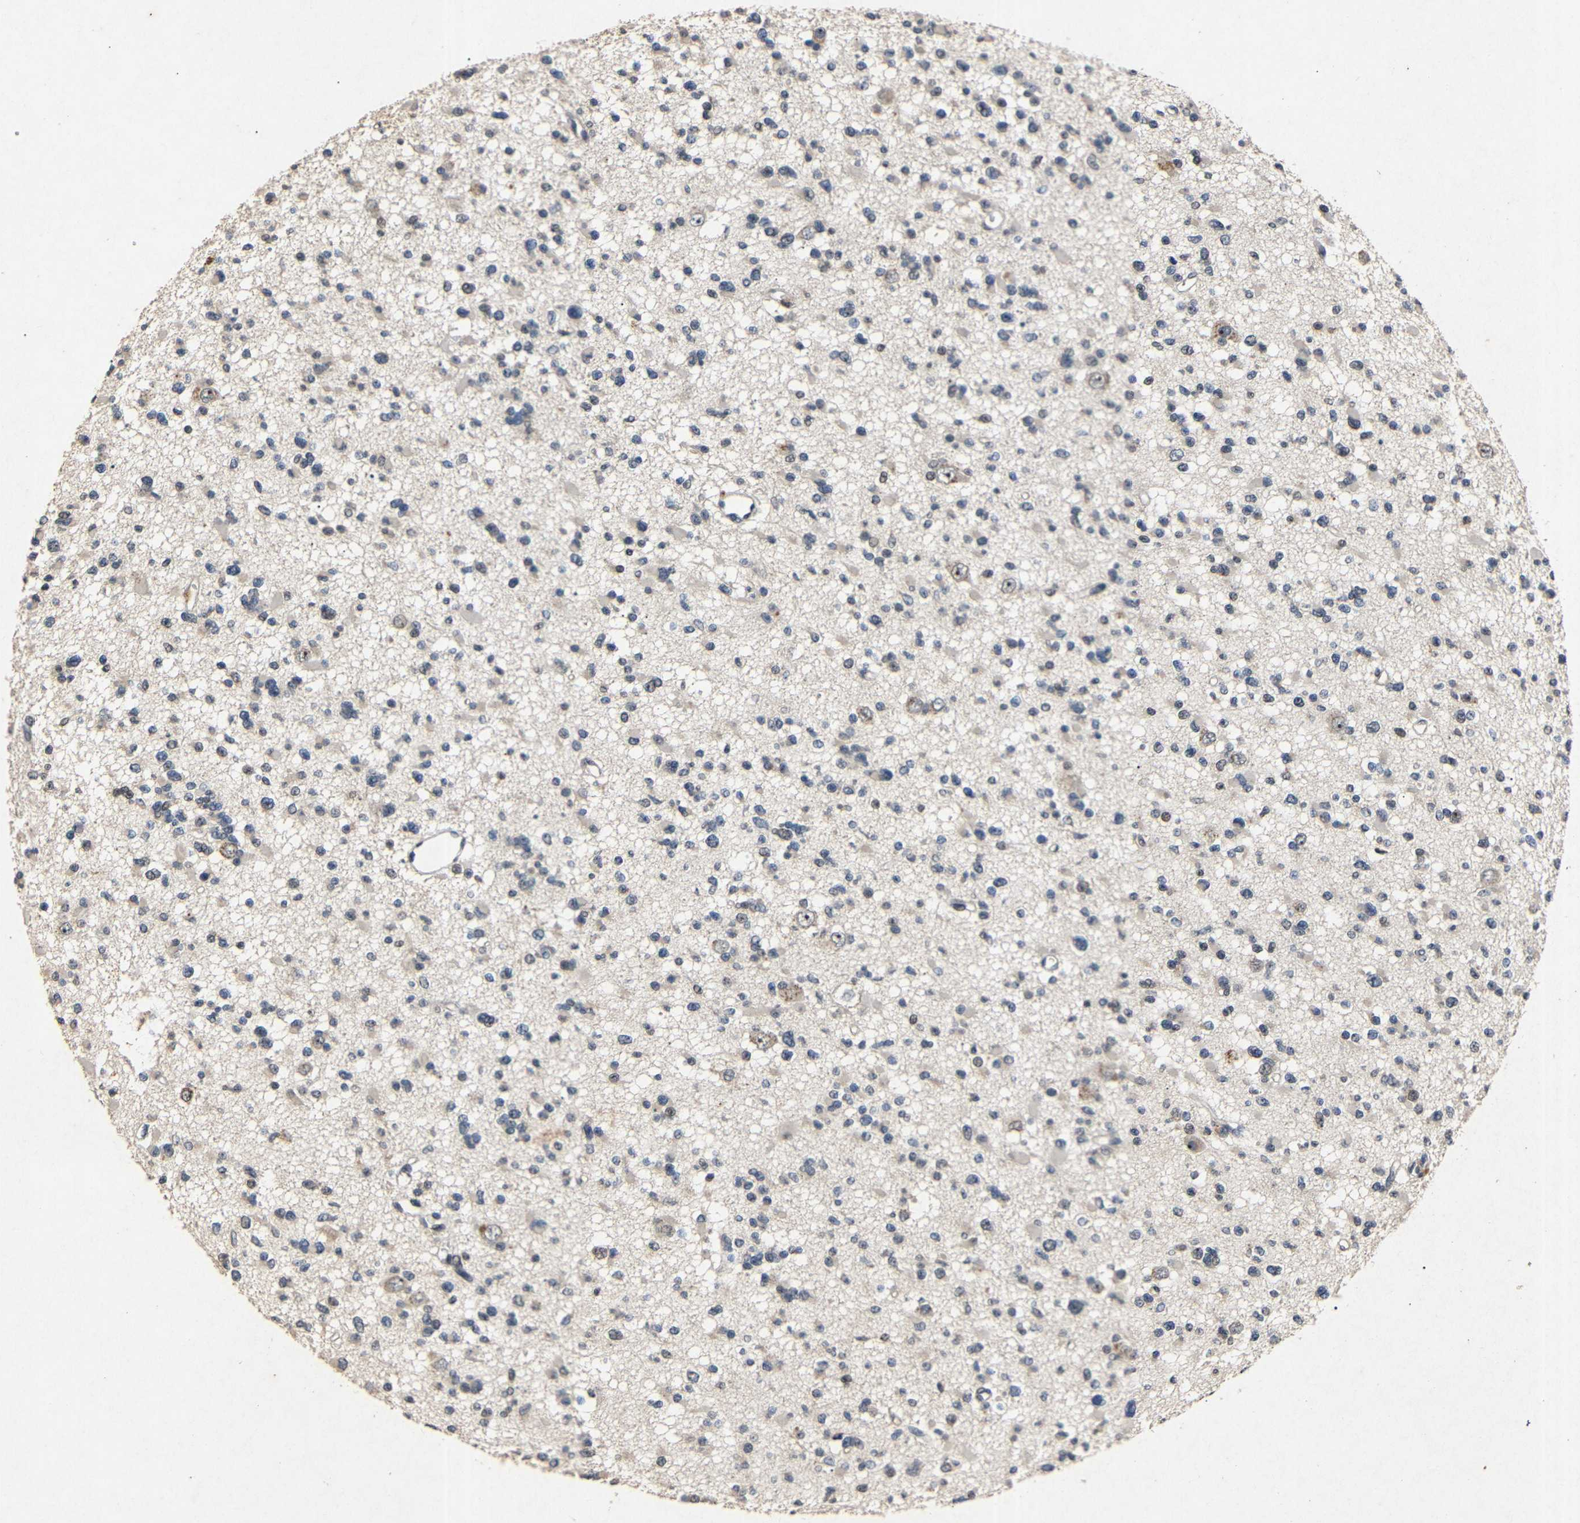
{"staining": {"intensity": "moderate", "quantity": "<25%", "location": "nuclear"}, "tissue": "glioma", "cell_type": "Tumor cells", "image_type": "cancer", "snomed": [{"axis": "morphology", "description": "Glioma, malignant, Low grade"}, {"axis": "topography", "description": "Brain"}], "caption": "Immunohistochemical staining of human malignant glioma (low-grade) exhibits low levels of moderate nuclear protein positivity in about <25% of tumor cells.", "gene": "PARN", "patient": {"sex": "female", "age": 22}}